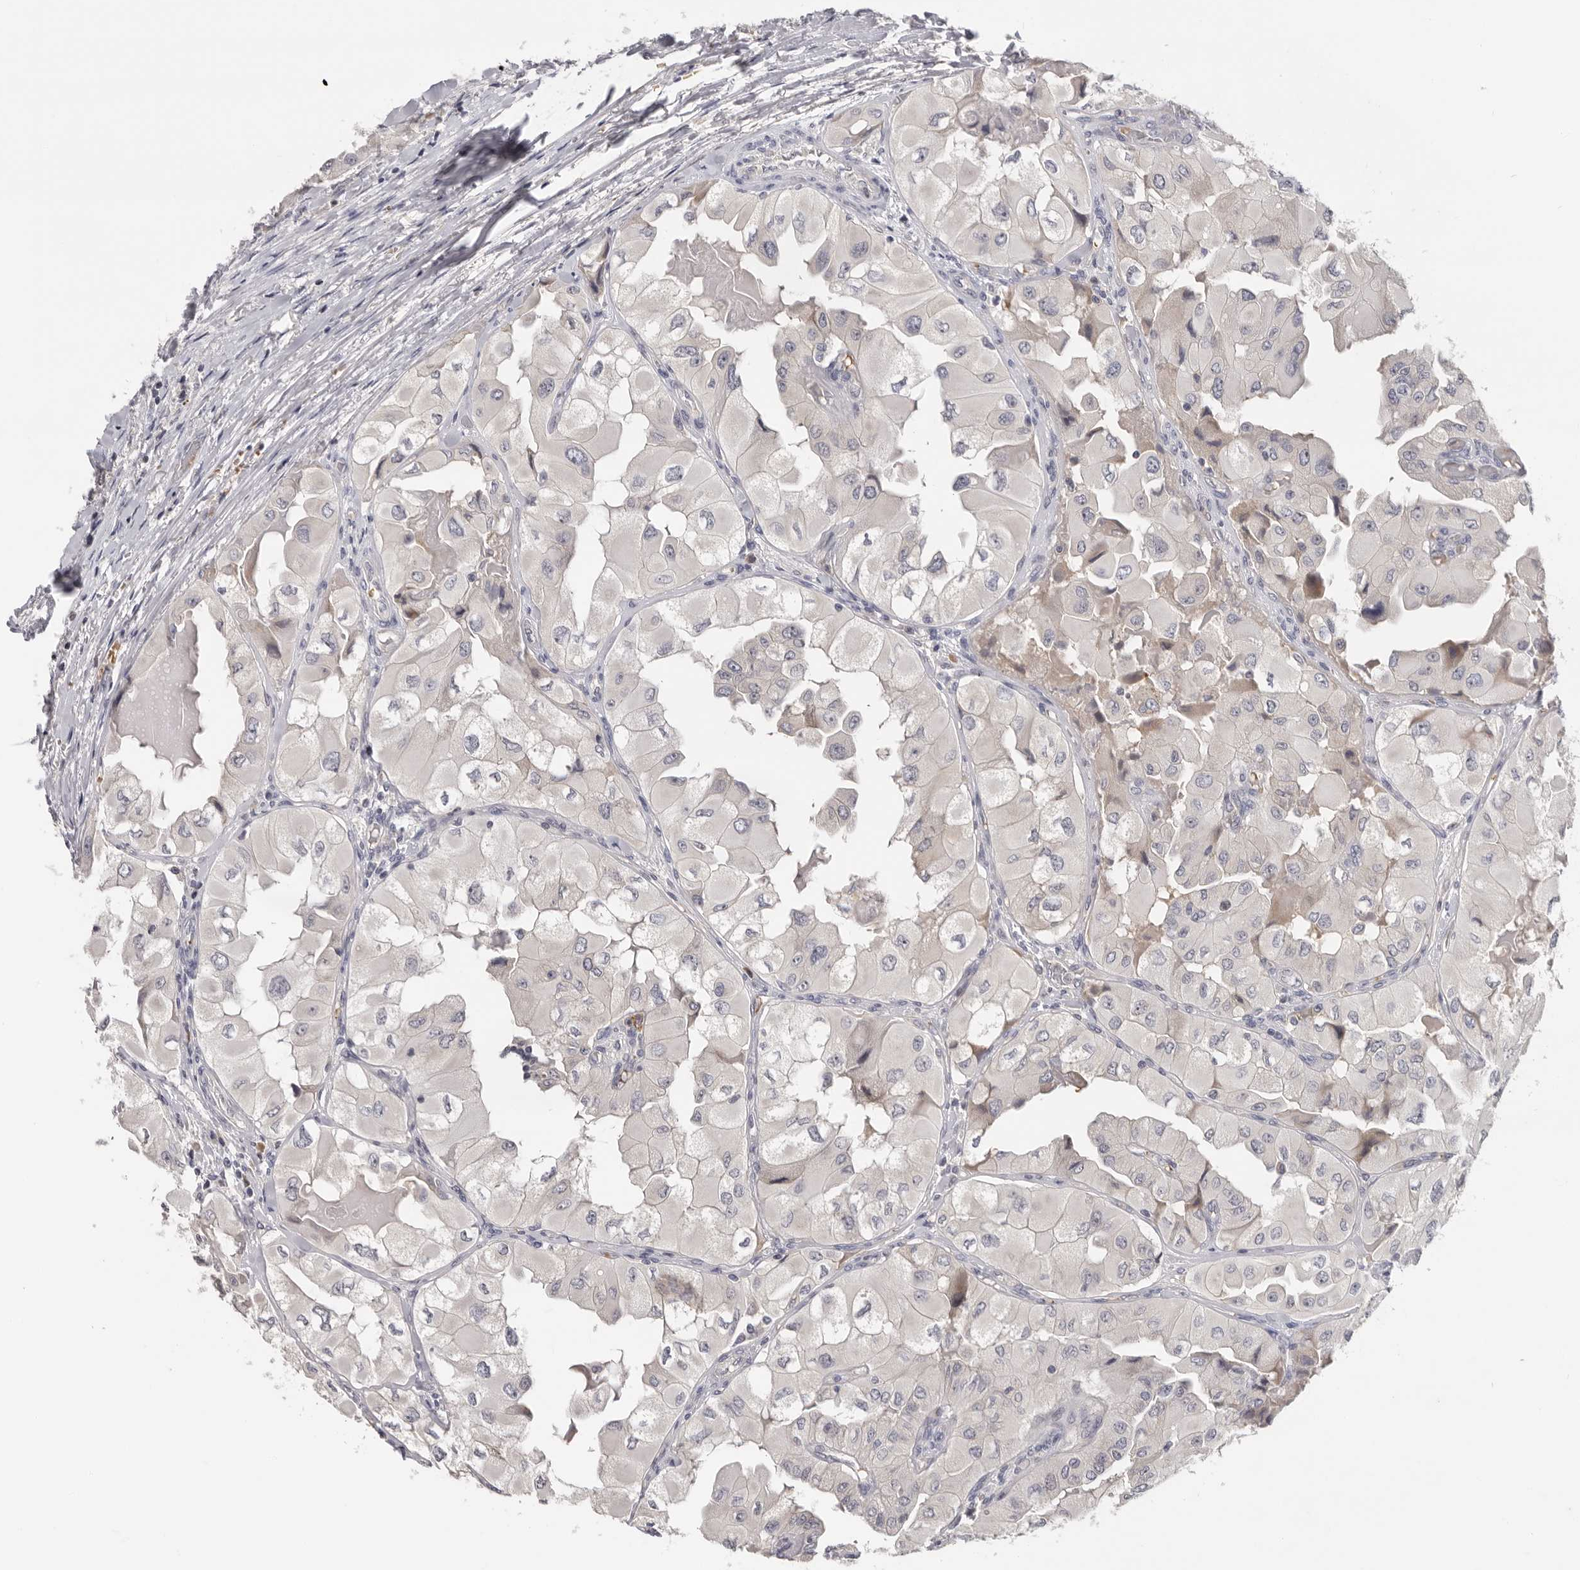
{"staining": {"intensity": "weak", "quantity": "<25%", "location": "cytoplasmic/membranous"}, "tissue": "thyroid cancer", "cell_type": "Tumor cells", "image_type": "cancer", "snomed": [{"axis": "morphology", "description": "Papillary adenocarcinoma, NOS"}, {"axis": "topography", "description": "Thyroid gland"}], "caption": "Histopathology image shows no significant protein expression in tumor cells of thyroid cancer. The staining is performed using DAB brown chromogen with nuclei counter-stained in using hematoxylin.", "gene": "KIF2B", "patient": {"sex": "female", "age": 59}}